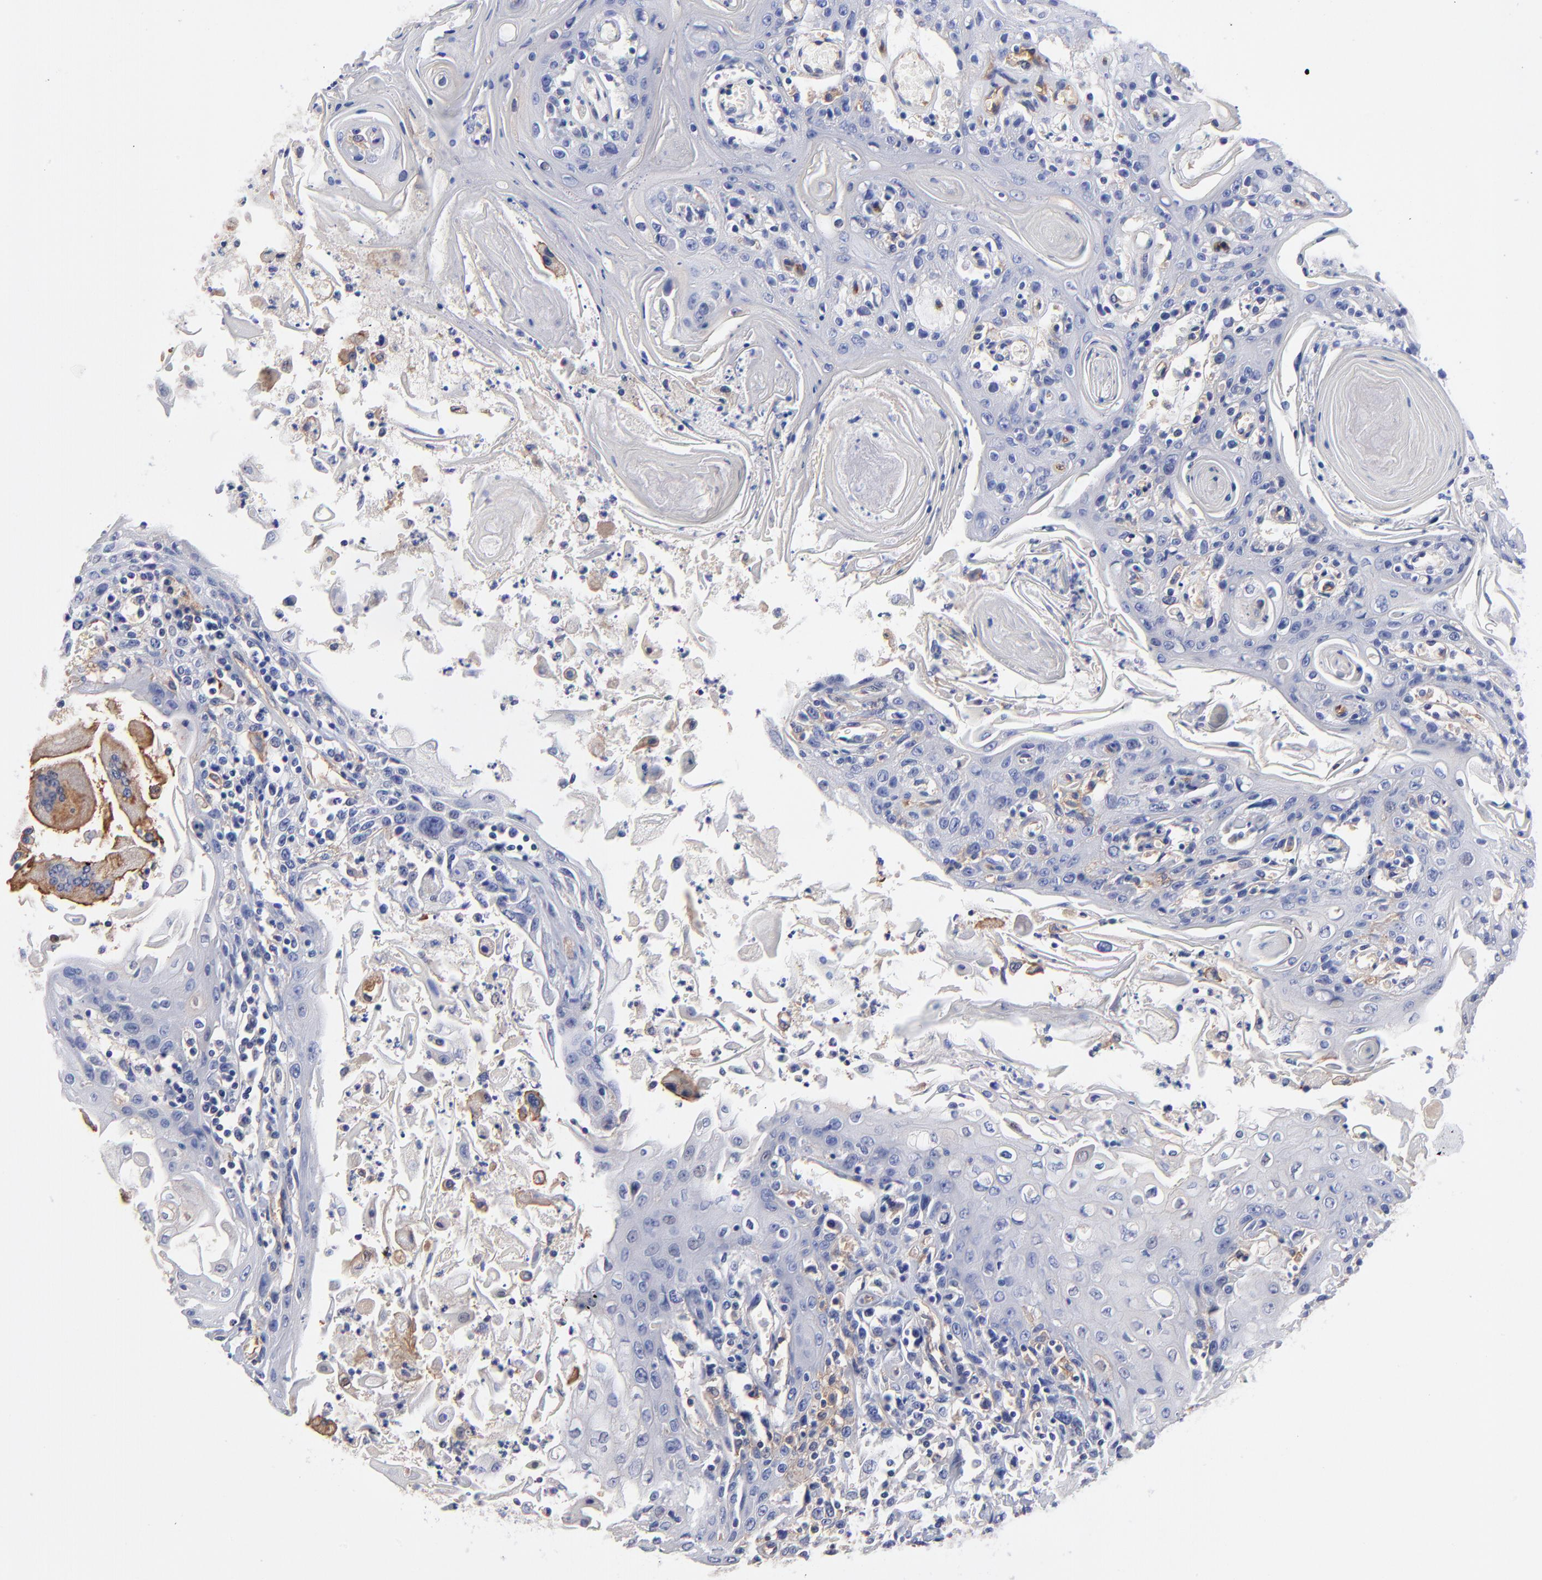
{"staining": {"intensity": "negative", "quantity": "none", "location": "none"}, "tissue": "head and neck cancer", "cell_type": "Tumor cells", "image_type": "cancer", "snomed": [{"axis": "morphology", "description": "Squamous cell carcinoma, NOS"}, {"axis": "topography", "description": "Oral tissue"}, {"axis": "topography", "description": "Head-Neck"}], "caption": "Immunohistochemical staining of human head and neck squamous cell carcinoma reveals no significant positivity in tumor cells.", "gene": "SLC44A2", "patient": {"sex": "female", "age": 76}}